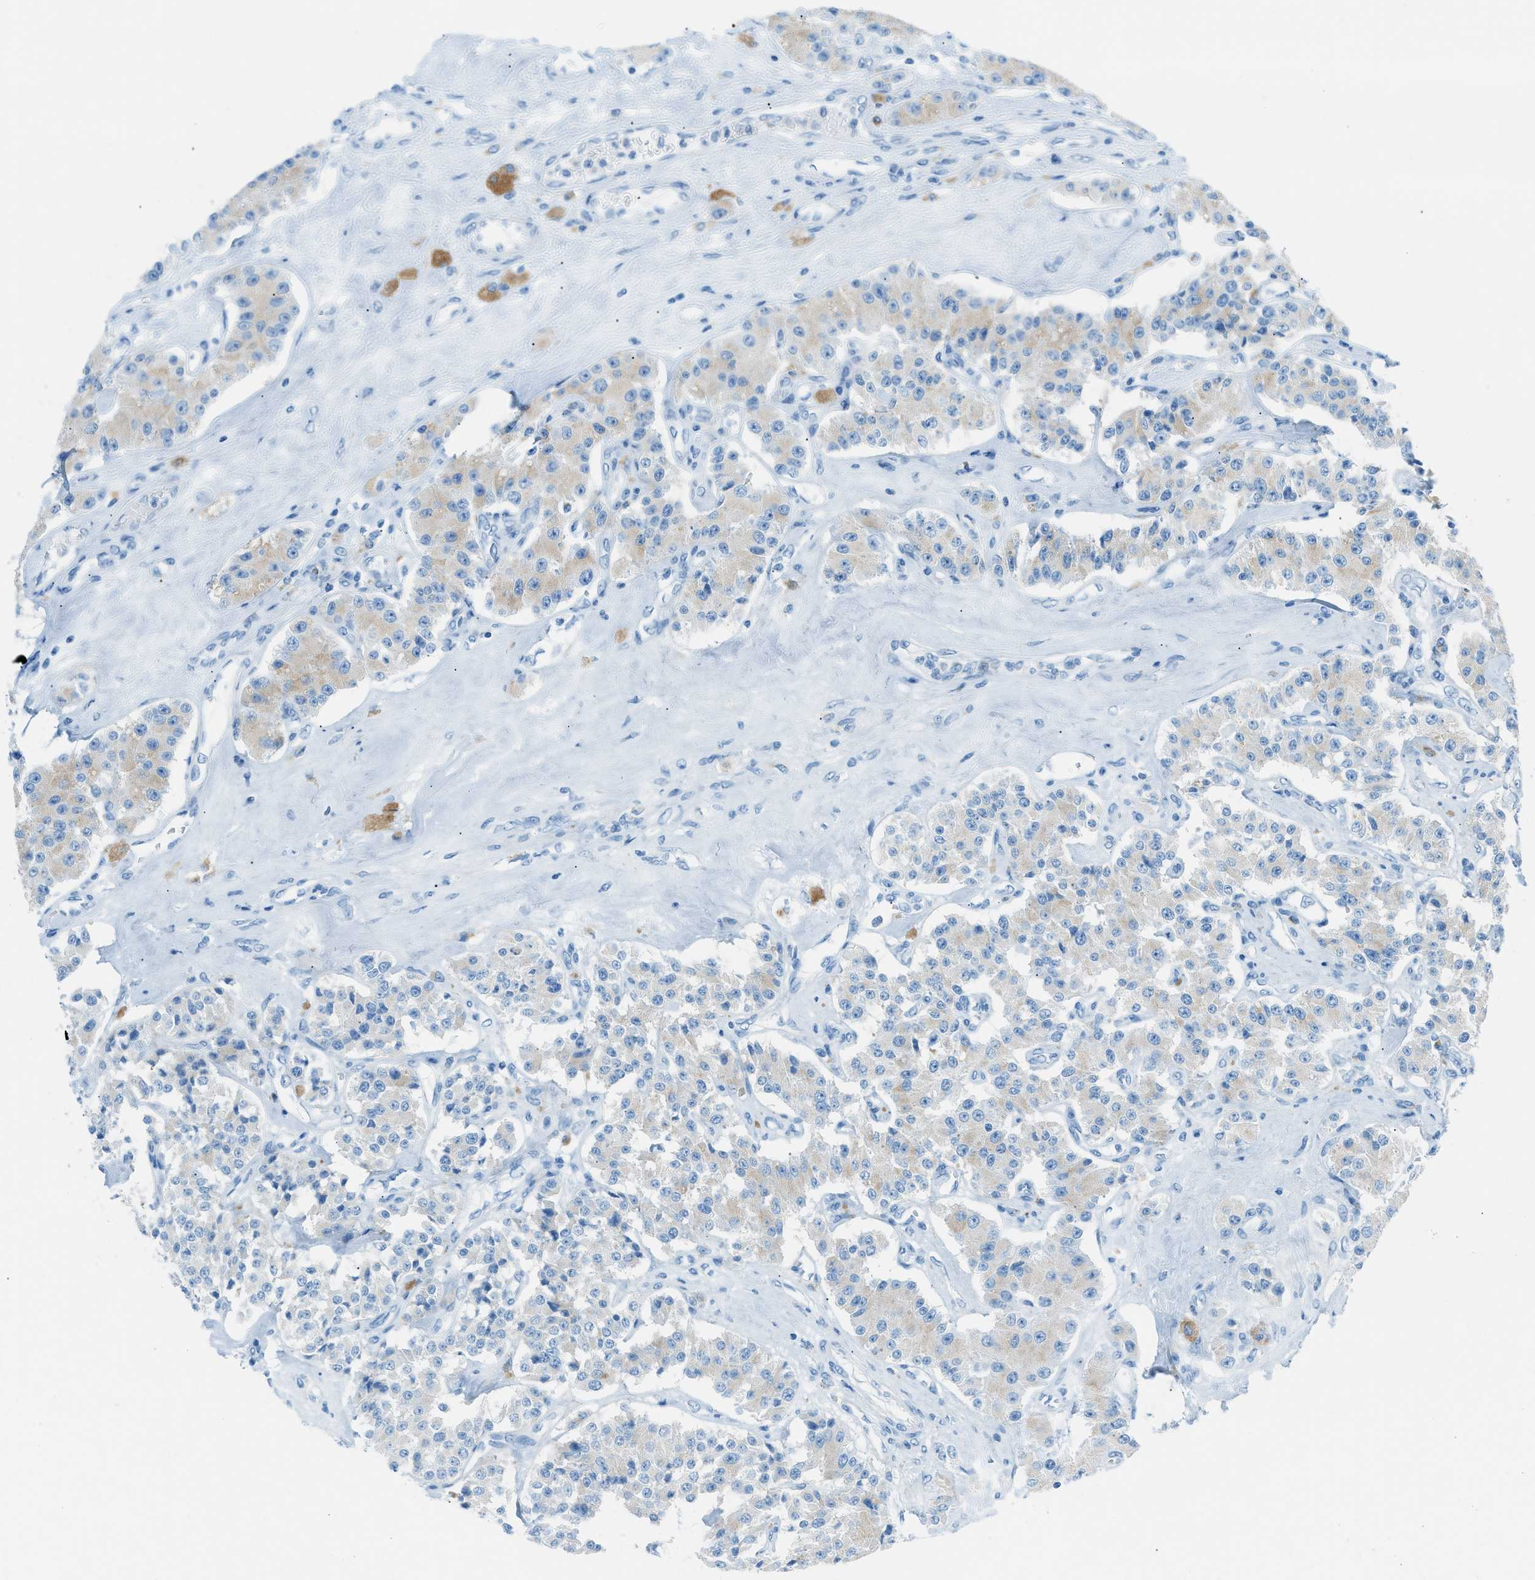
{"staining": {"intensity": "weak", "quantity": "<25%", "location": "cytoplasmic/membranous"}, "tissue": "carcinoid", "cell_type": "Tumor cells", "image_type": "cancer", "snomed": [{"axis": "morphology", "description": "Carcinoid, malignant, NOS"}, {"axis": "topography", "description": "Pancreas"}], "caption": "Malignant carcinoid was stained to show a protein in brown. There is no significant positivity in tumor cells.", "gene": "C21orf62", "patient": {"sex": "male", "age": 41}}